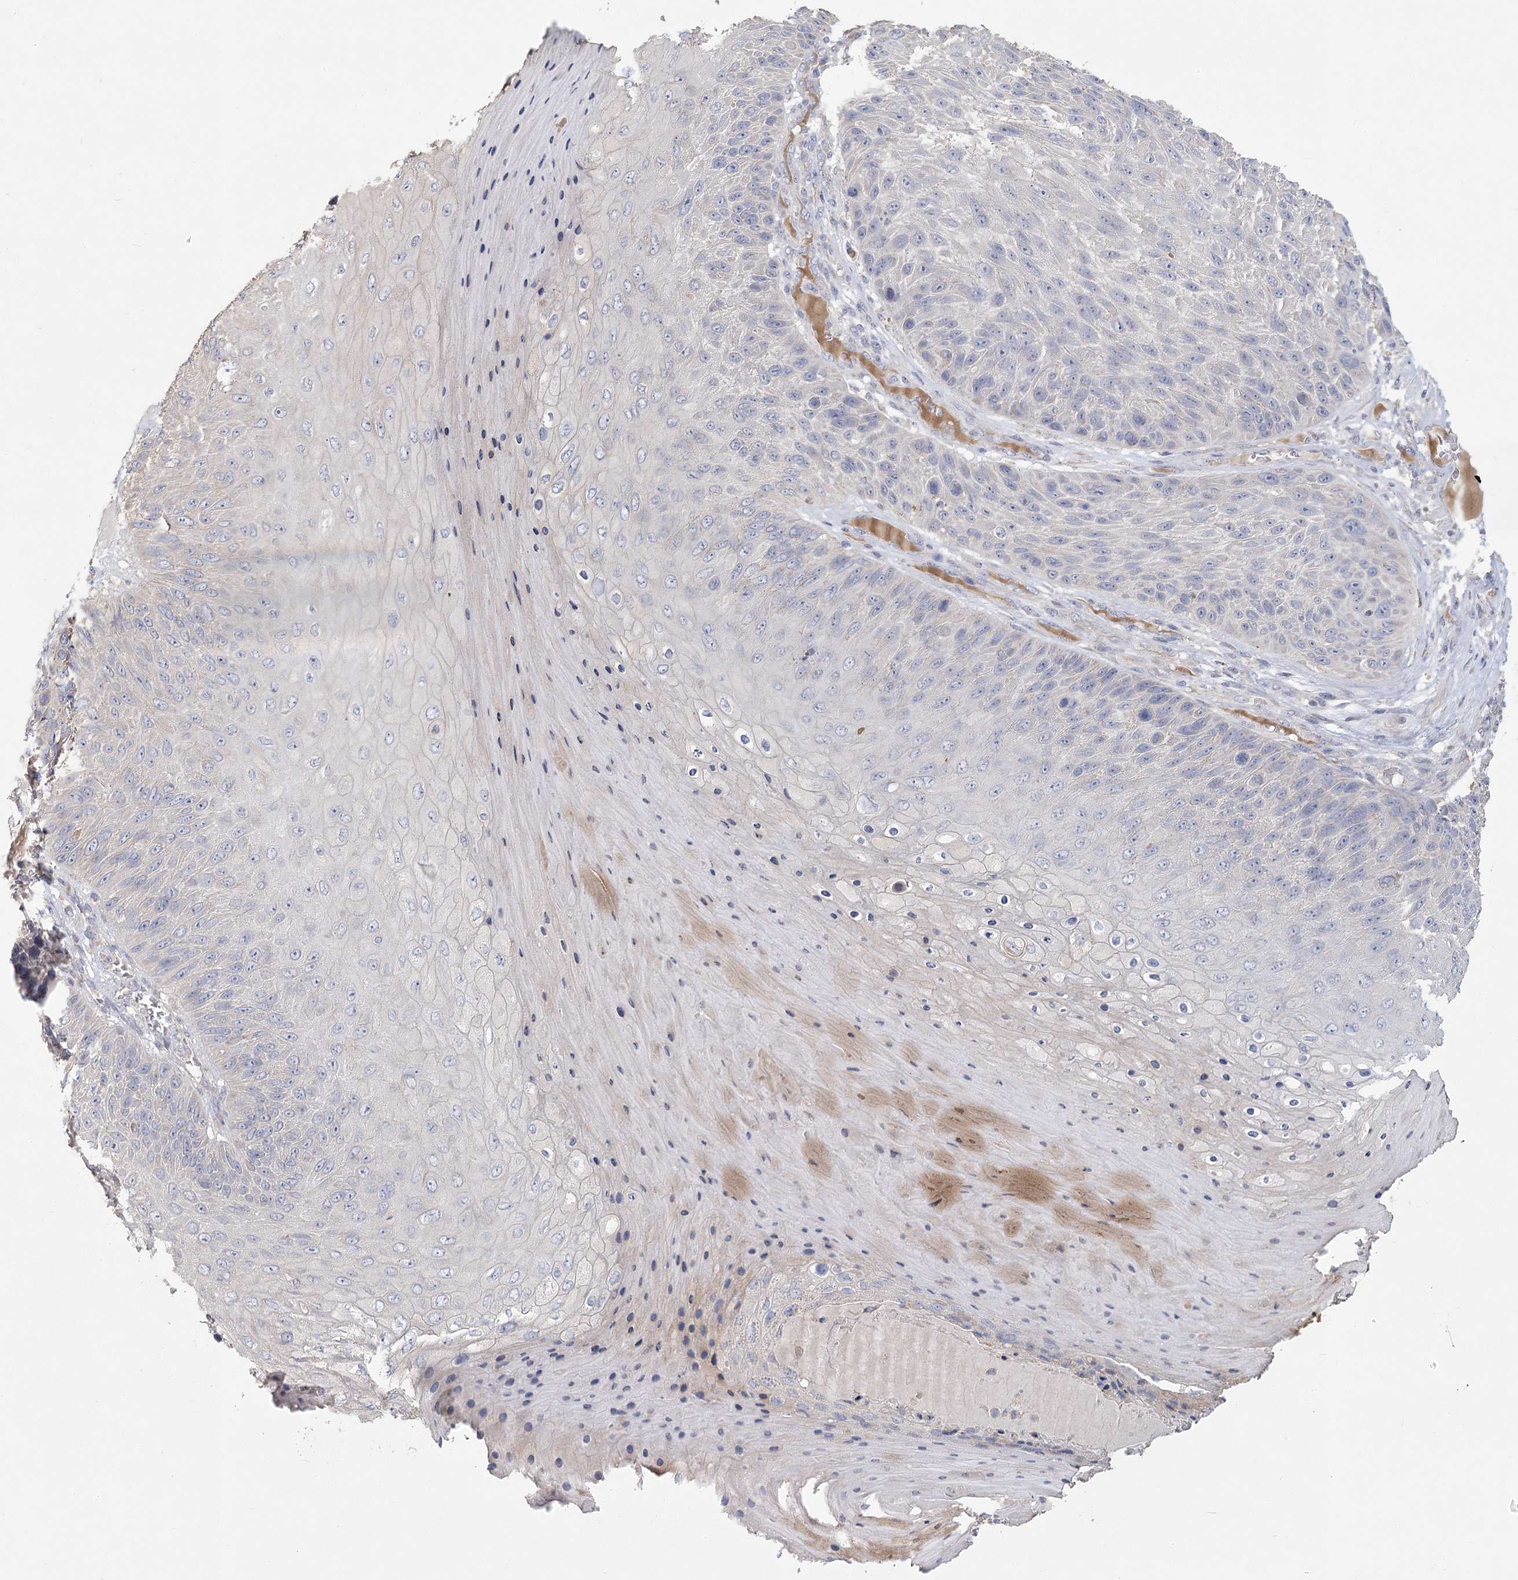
{"staining": {"intensity": "negative", "quantity": "none", "location": "none"}, "tissue": "skin cancer", "cell_type": "Tumor cells", "image_type": "cancer", "snomed": [{"axis": "morphology", "description": "Squamous cell carcinoma, NOS"}, {"axis": "topography", "description": "Skin"}], "caption": "Immunohistochemical staining of human squamous cell carcinoma (skin) shows no significant expression in tumor cells.", "gene": "CNTLN", "patient": {"sex": "female", "age": 88}}